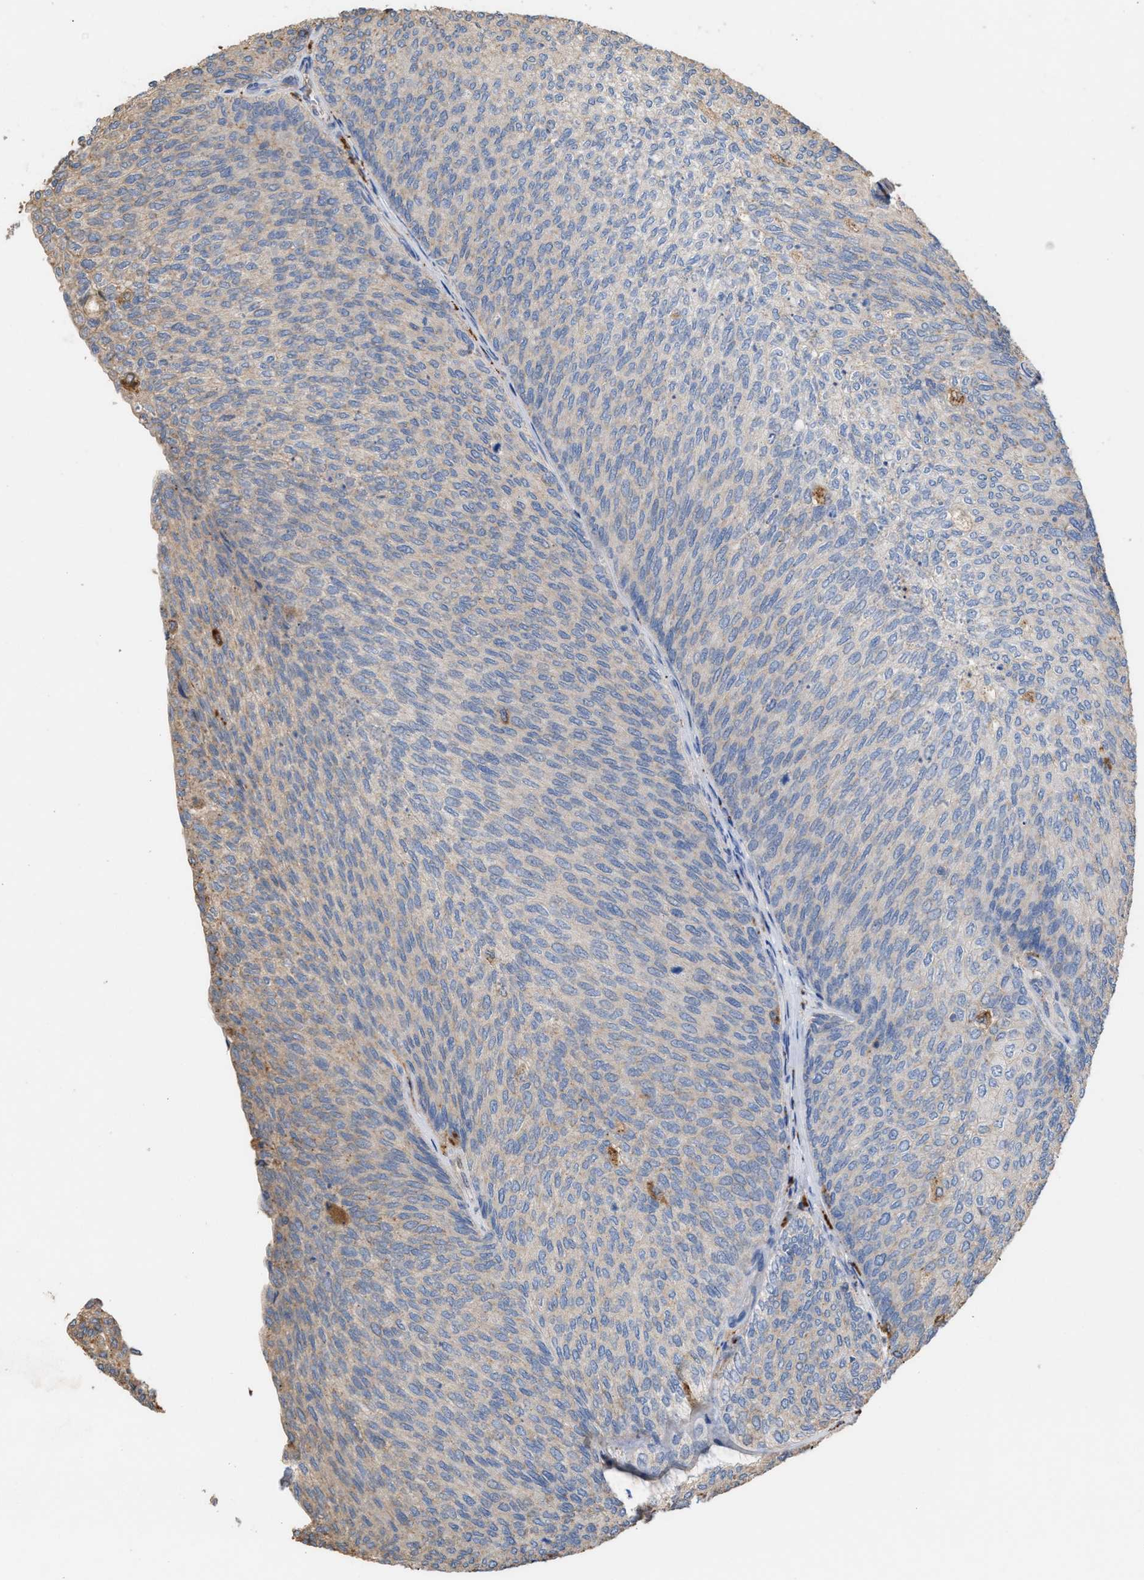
{"staining": {"intensity": "weak", "quantity": "<25%", "location": "cytoplasmic/membranous"}, "tissue": "urothelial cancer", "cell_type": "Tumor cells", "image_type": "cancer", "snomed": [{"axis": "morphology", "description": "Urothelial carcinoma, Low grade"}, {"axis": "topography", "description": "Urinary bladder"}], "caption": "The photomicrograph demonstrates no staining of tumor cells in urothelial cancer.", "gene": "ELMO3", "patient": {"sex": "female", "age": 79}}